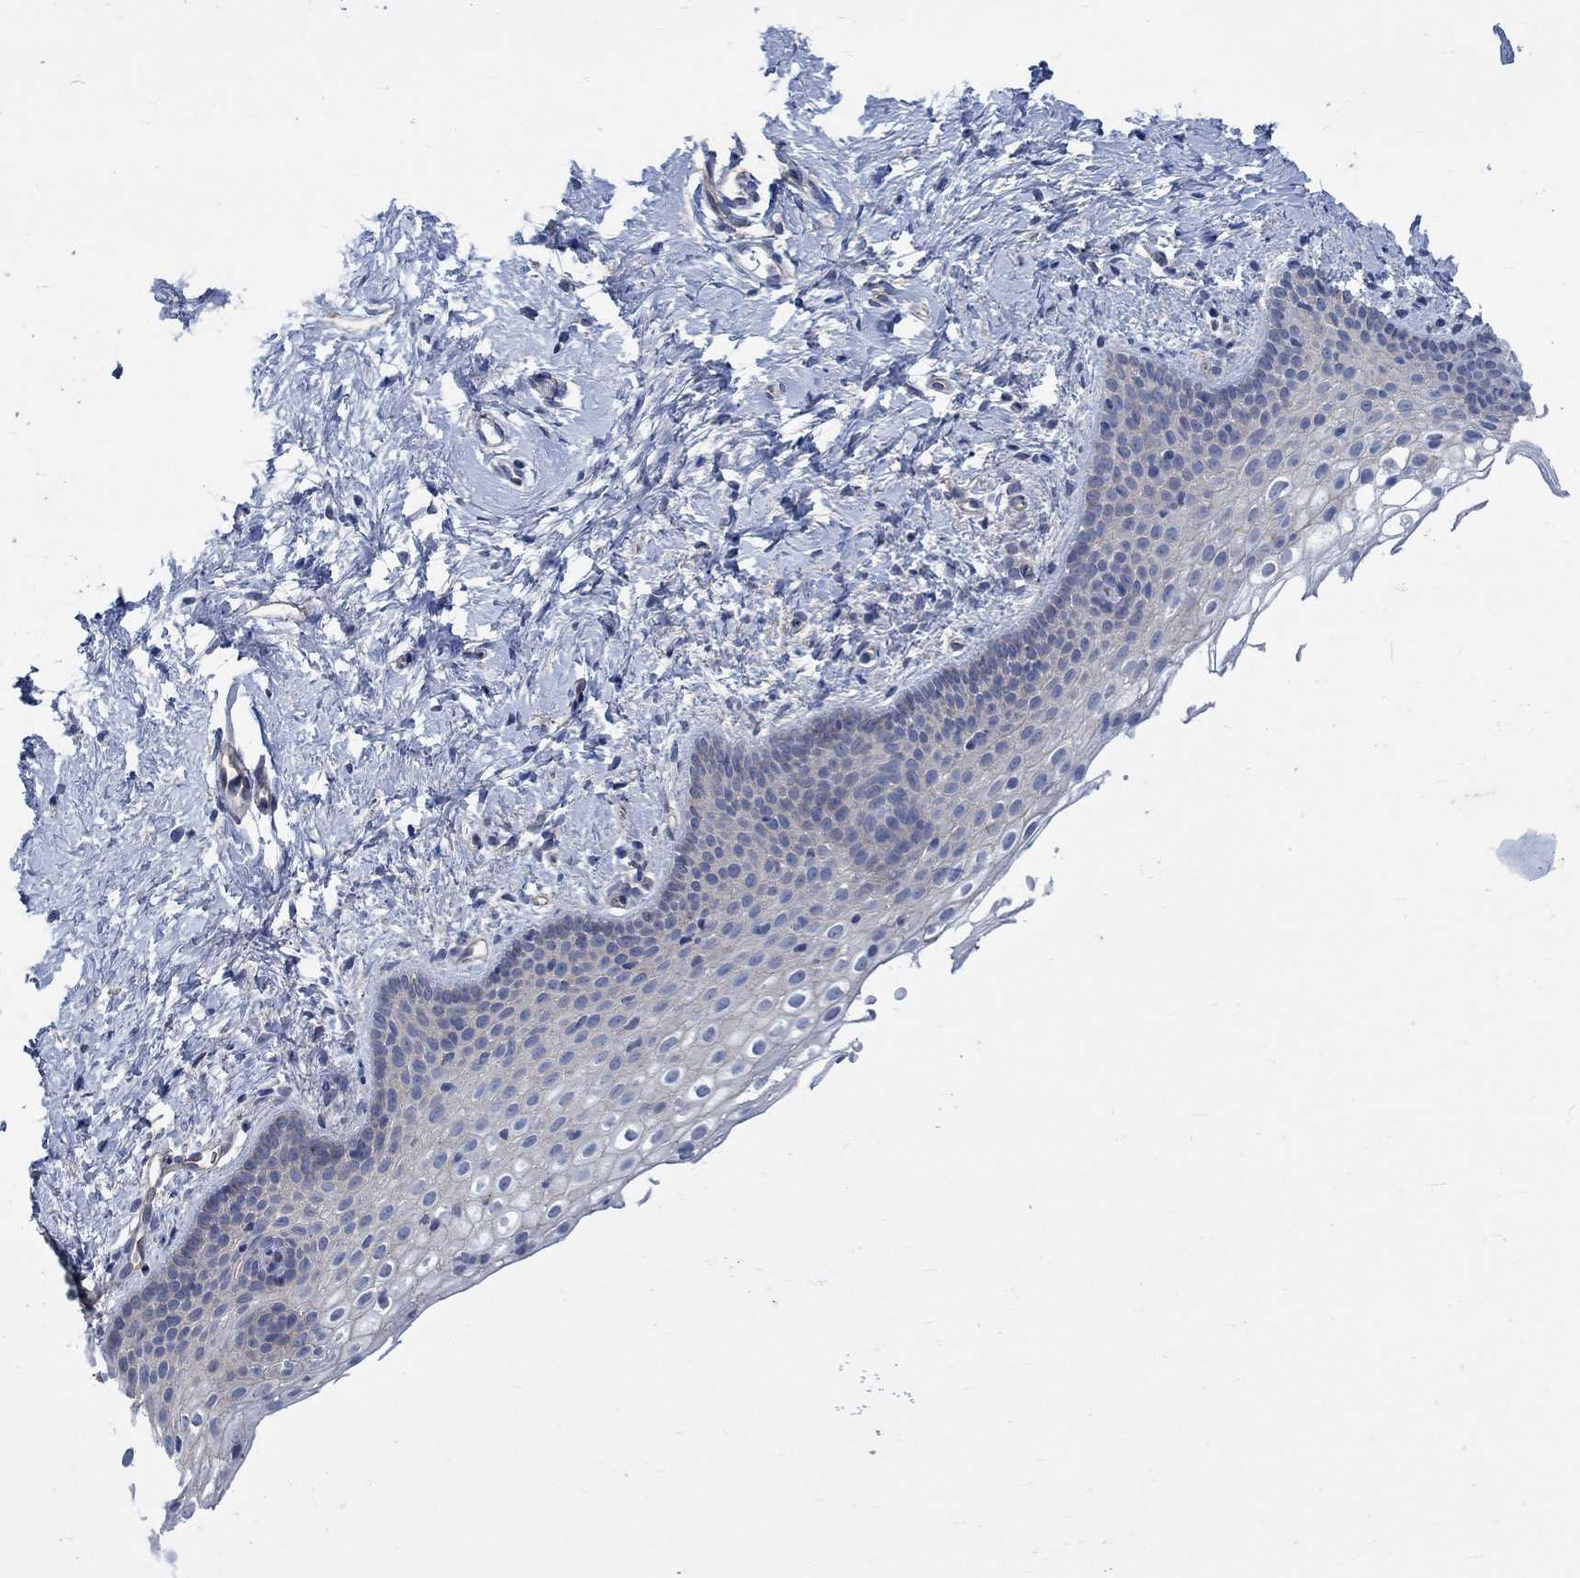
{"staining": {"intensity": "negative", "quantity": "none", "location": "none"}, "tissue": "vagina", "cell_type": "Squamous epithelial cells", "image_type": "normal", "snomed": [{"axis": "morphology", "description": "Normal tissue, NOS"}, {"axis": "topography", "description": "Vagina"}], "caption": "This is an immunohistochemistry micrograph of normal human vagina. There is no staining in squamous epithelial cells.", "gene": "TMEM198", "patient": {"sex": "female", "age": 61}}